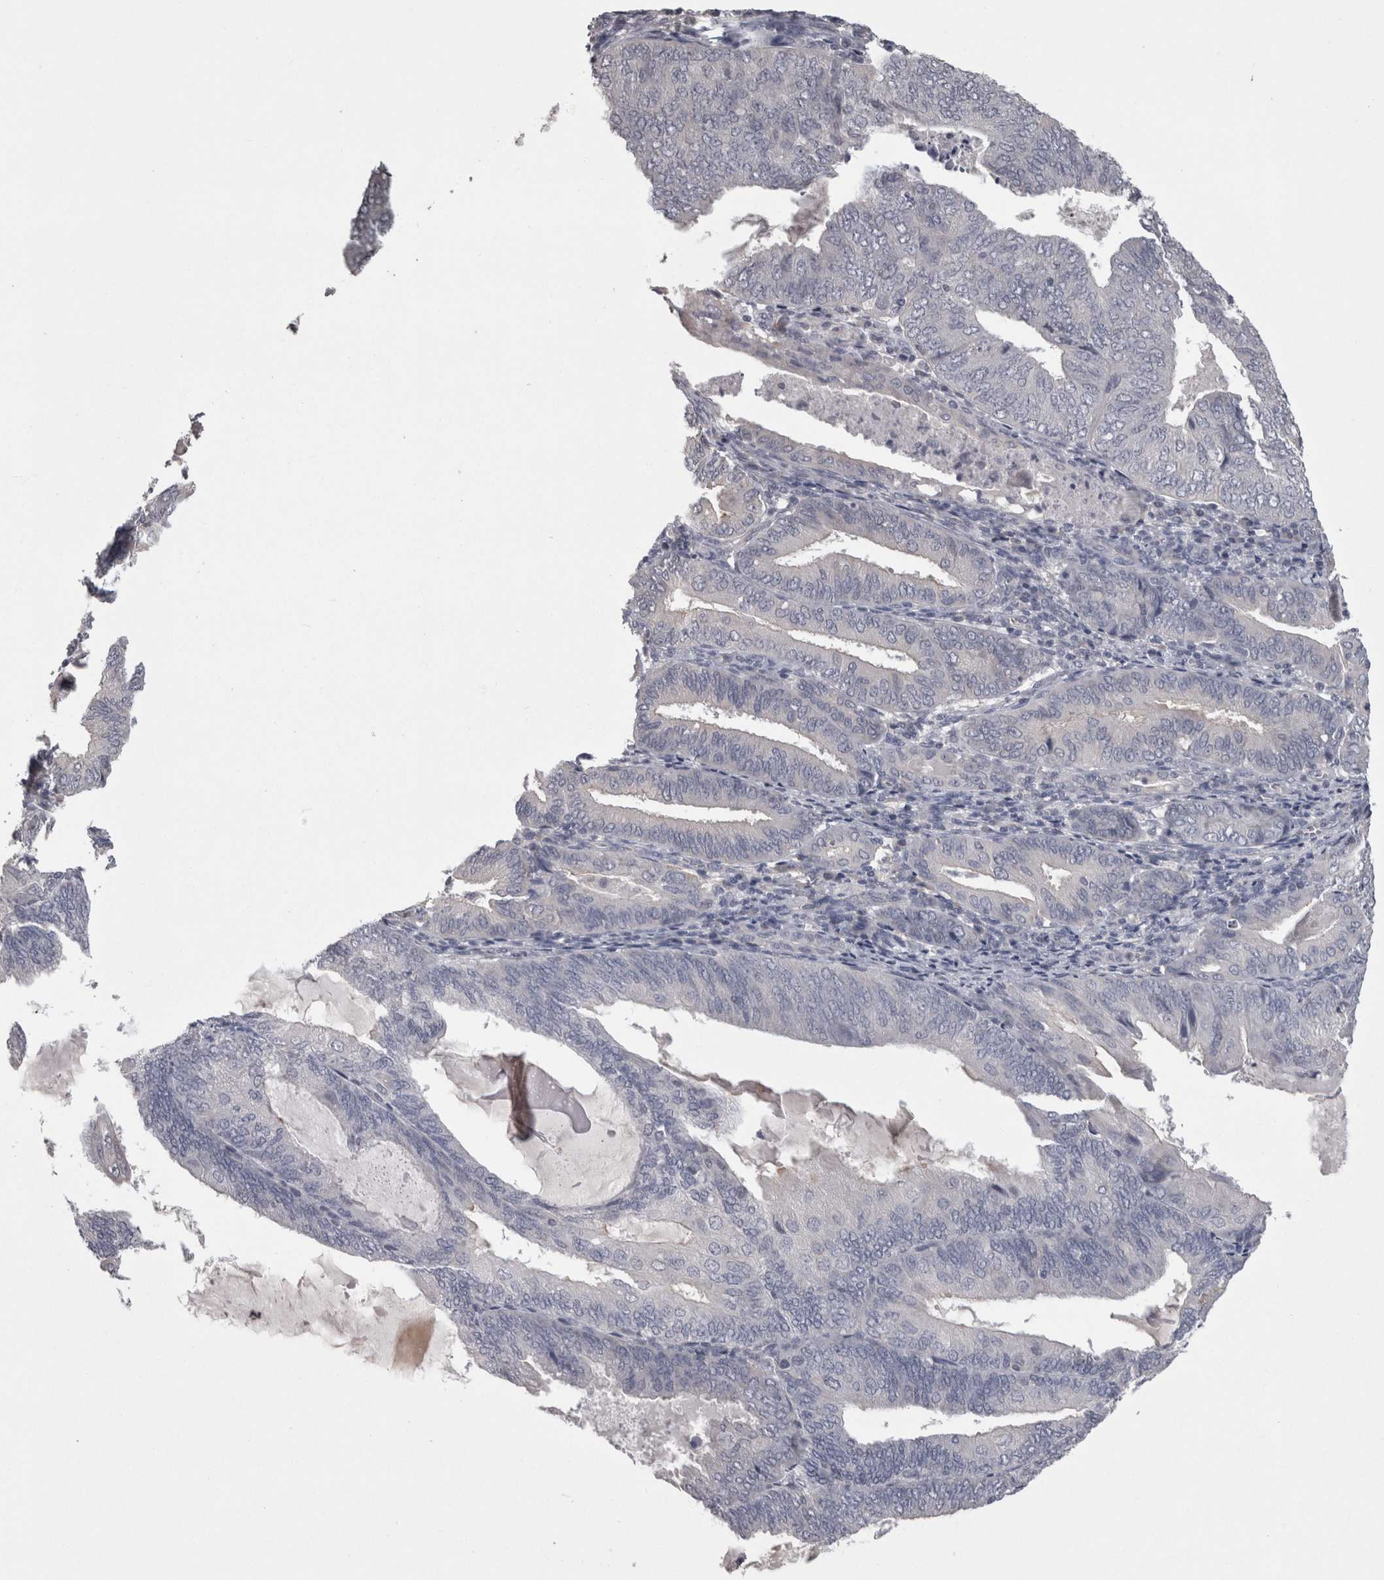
{"staining": {"intensity": "negative", "quantity": "none", "location": "none"}, "tissue": "endometrial cancer", "cell_type": "Tumor cells", "image_type": "cancer", "snomed": [{"axis": "morphology", "description": "Adenocarcinoma, NOS"}, {"axis": "topography", "description": "Endometrium"}], "caption": "Adenocarcinoma (endometrial) was stained to show a protein in brown. There is no significant positivity in tumor cells. (DAB (3,3'-diaminobenzidine) immunohistochemistry visualized using brightfield microscopy, high magnification).", "gene": "PON3", "patient": {"sex": "female", "age": 81}}